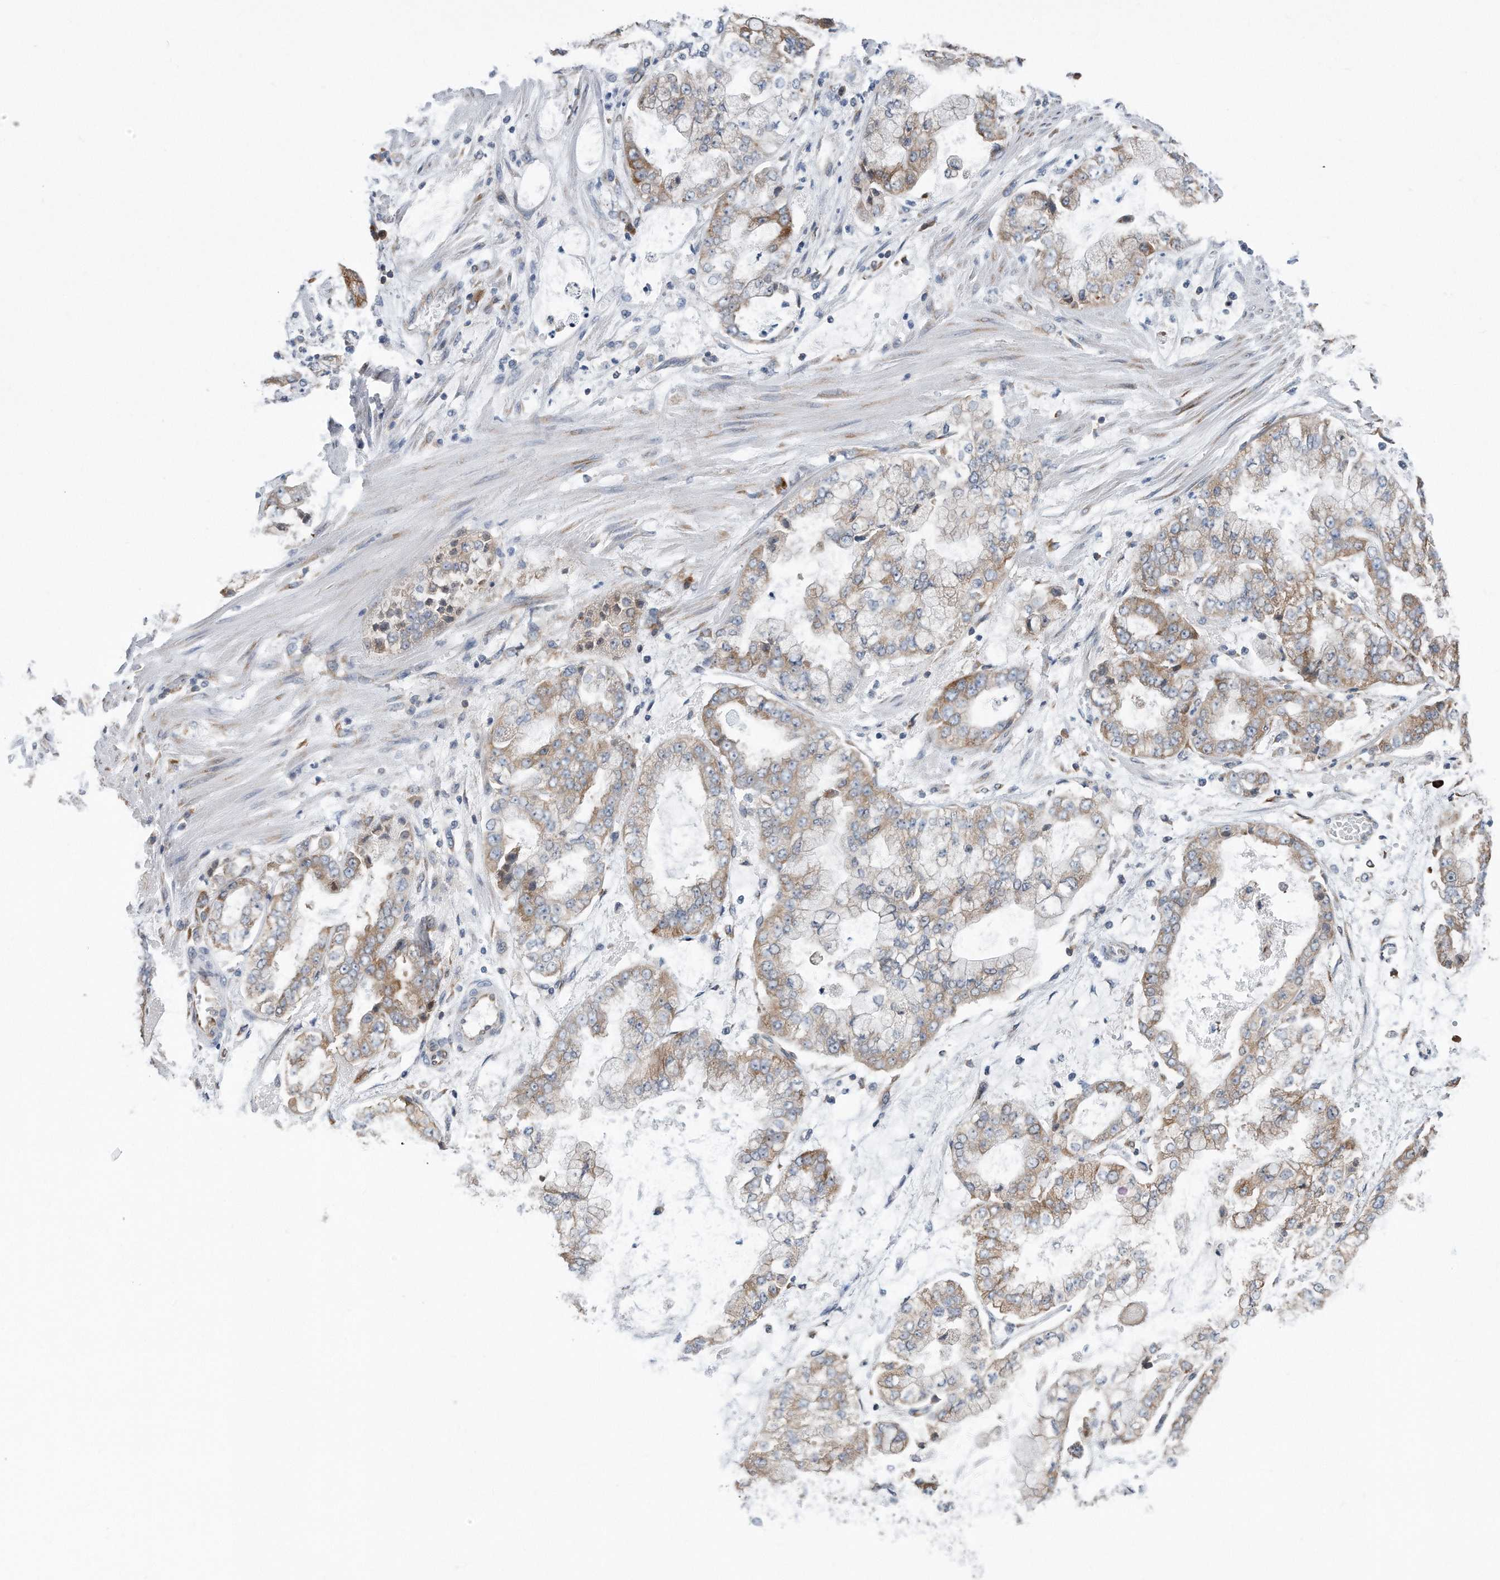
{"staining": {"intensity": "moderate", "quantity": "25%-75%", "location": "cytoplasmic/membranous"}, "tissue": "stomach cancer", "cell_type": "Tumor cells", "image_type": "cancer", "snomed": [{"axis": "morphology", "description": "Adenocarcinoma, NOS"}, {"axis": "topography", "description": "Stomach"}], "caption": "An image of human stomach adenocarcinoma stained for a protein displays moderate cytoplasmic/membranous brown staining in tumor cells. (DAB IHC, brown staining for protein, blue staining for nuclei).", "gene": "RPL26L1", "patient": {"sex": "male", "age": 76}}